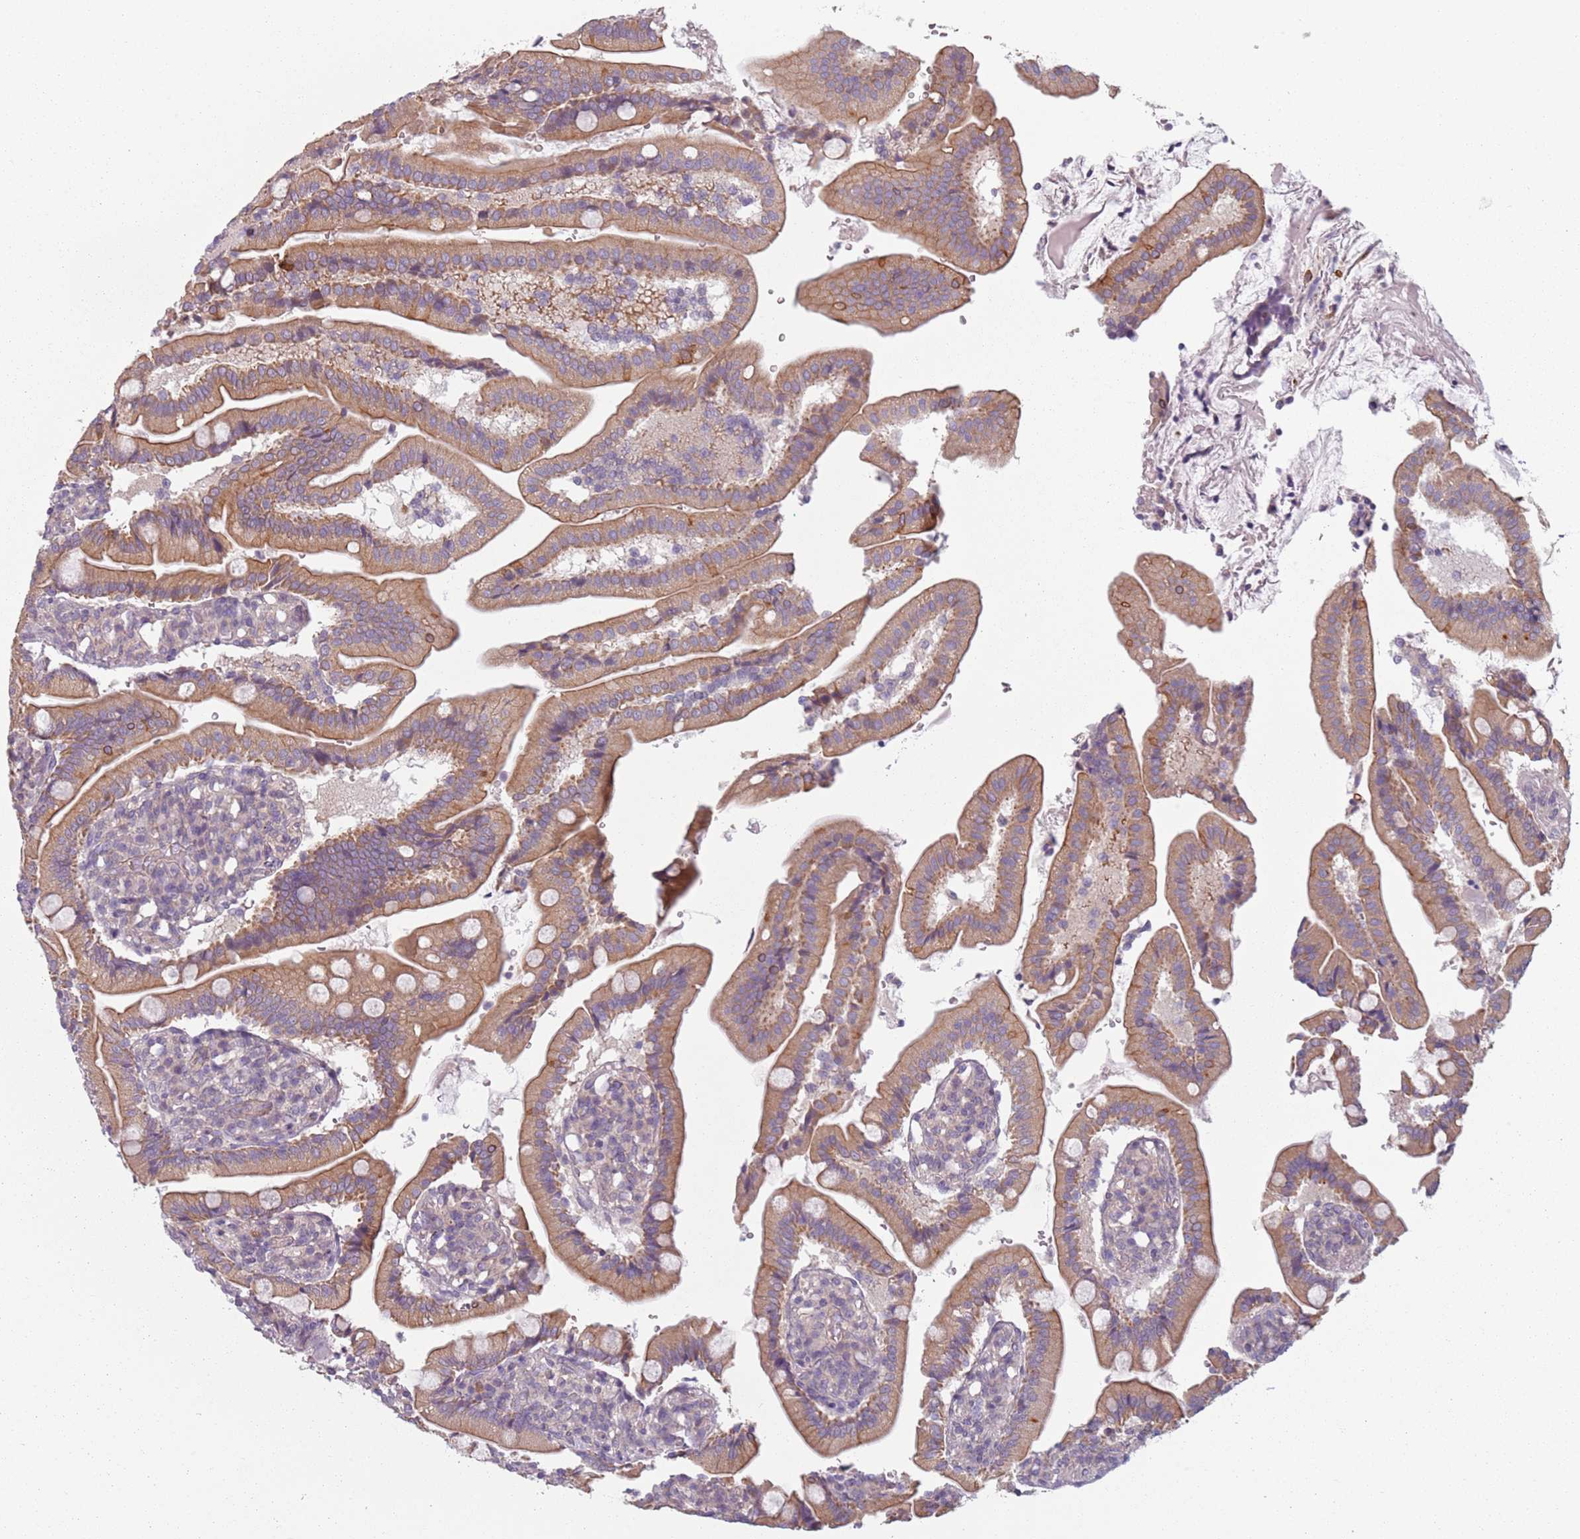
{"staining": {"intensity": "moderate", "quantity": ">75%", "location": "cytoplasmic/membranous"}, "tissue": "duodenum", "cell_type": "Glandular cells", "image_type": "normal", "snomed": [{"axis": "morphology", "description": "Normal tissue, NOS"}, {"axis": "topography", "description": "Duodenum"}], "caption": "Immunohistochemistry (IHC) (DAB (3,3'-diaminobenzidine)) staining of normal human duodenum exhibits moderate cytoplasmic/membranous protein positivity in approximately >75% of glandular cells.", "gene": "TLCD2", "patient": {"sex": "female", "age": 67}}